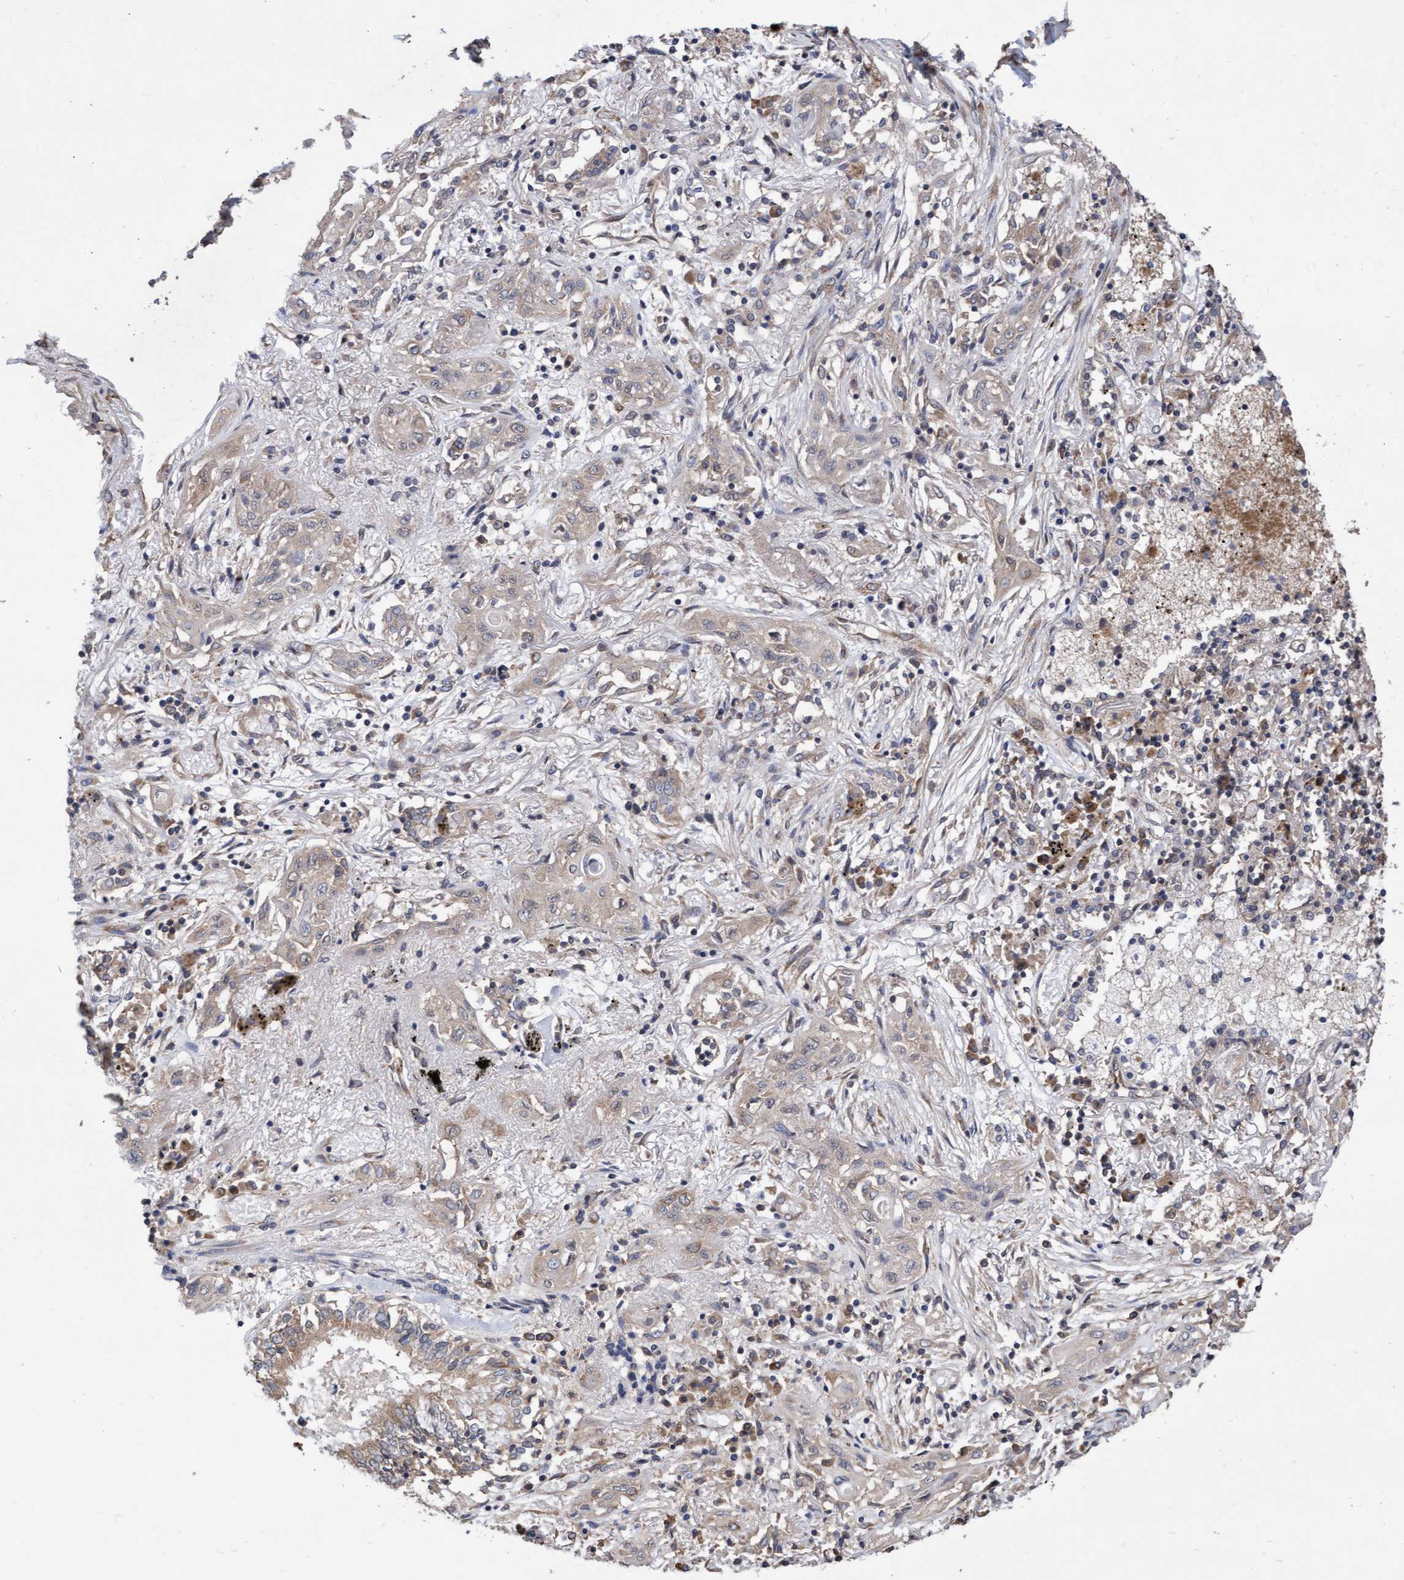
{"staining": {"intensity": "weak", "quantity": ">75%", "location": "cytoplasmic/membranous"}, "tissue": "lung cancer", "cell_type": "Tumor cells", "image_type": "cancer", "snomed": [{"axis": "morphology", "description": "Squamous cell carcinoma, NOS"}, {"axis": "topography", "description": "Lung"}], "caption": "A high-resolution histopathology image shows immunohistochemistry (IHC) staining of lung cancer (squamous cell carcinoma), which displays weak cytoplasmic/membranous expression in about >75% of tumor cells. (DAB (3,3'-diaminobenzidine) IHC with brightfield microscopy, high magnification).", "gene": "ABCF2", "patient": {"sex": "female", "age": 47}}